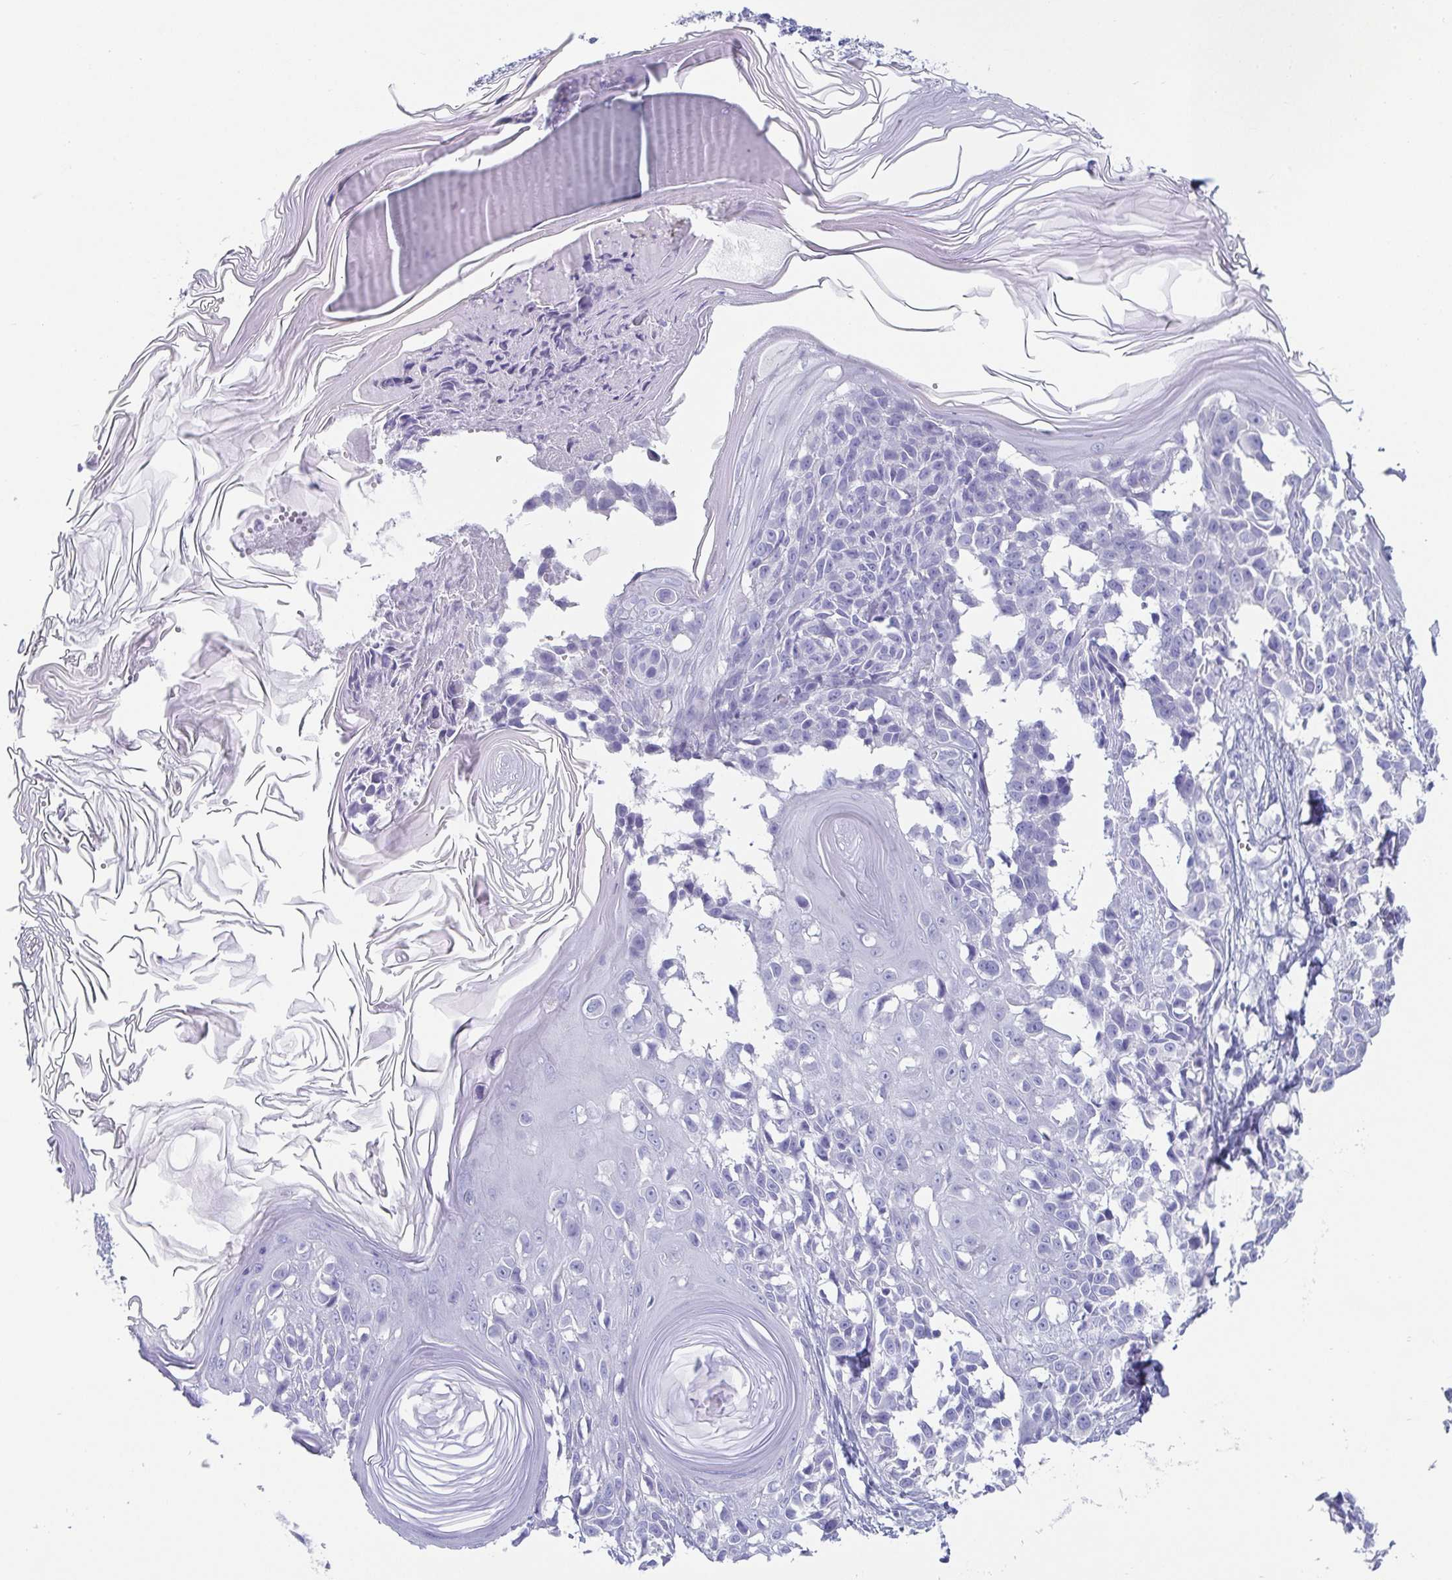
{"staining": {"intensity": "negative", "quantity": "none", "location": "none"}, "tissue": "melanoma", "cell_type": "Tumor cells", "image_type": "cancer", "snomed": [{"axis": "morphology", "description": "Malignant melanoma, NOS"}, {"axis": "topography", "description": "Skin"}], "caption": "Immunohistochemistry of melanoma displays no positivity in tumor cells. Nuclei are stained in blue.", "gene": "SCGN", "patient": {"sex": "male", "age": 73}}